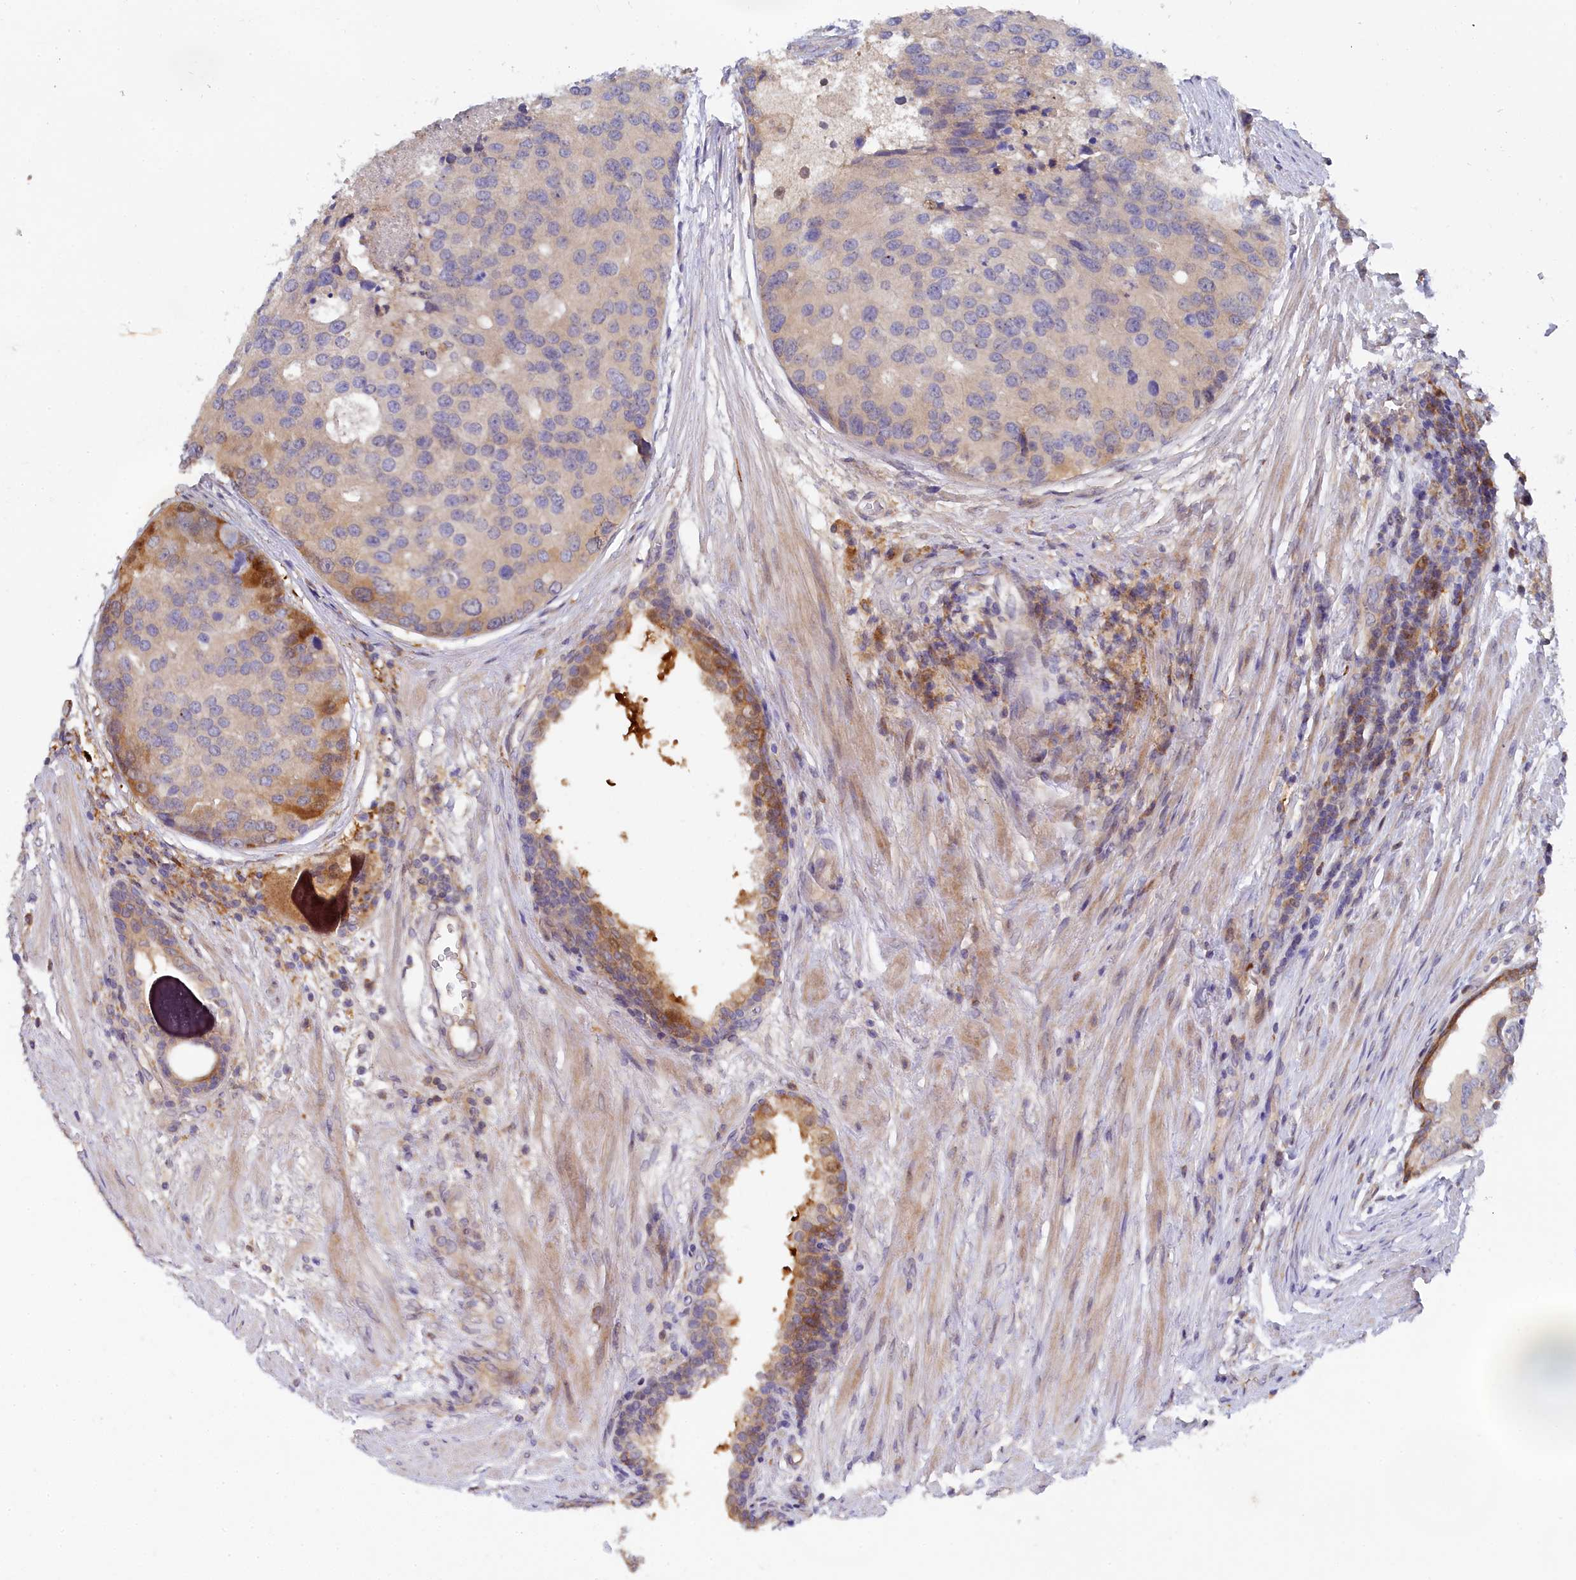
{"staining": {"intensity": "moderate", "quantity": "<25%", "location": "cytoplasmic/membranous"}, "tissue": "prostate cancer", "cell_type": "Tumor cells", "image_type": "cancer", "snomed": [{"axis": "morphology", "description": "Adenocarcinoma, High grade"}, {"axis": "topography", "description": "Prostate"}], "caption": "DAB immunohistochemical staining of human high-grade adenocarcinoma (prostate) shows moderate cytoplasmic/membranous protein staining in about <25% of tumor cells.", "gene": "SPATA5L1", "patient": {"sex": "male", "age": 62}}